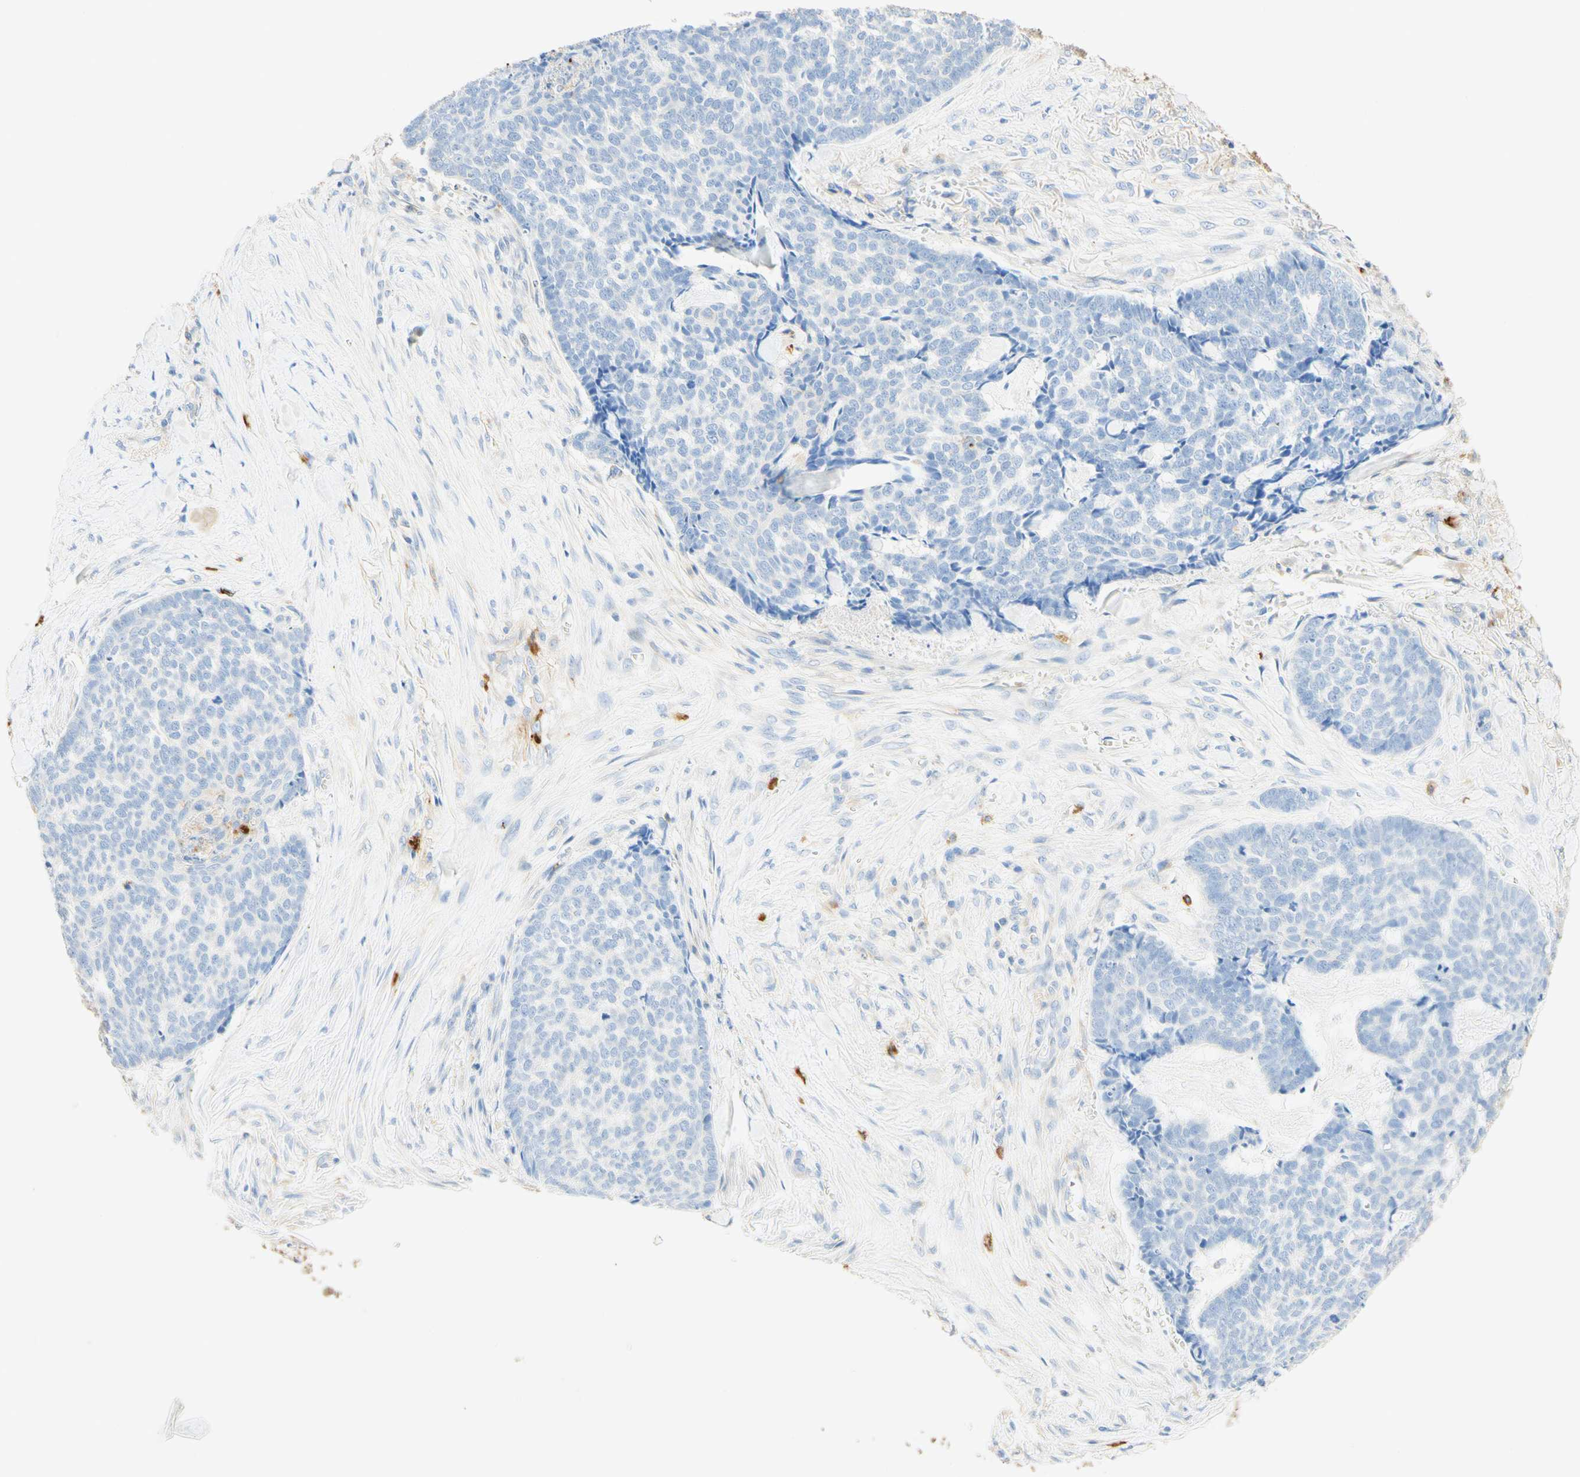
{"staining": {"intensity": "negative", "quantity": "none", "location": "none"}, "tissue": "skin cancer", "cell_type": "Tumor cells", "image_type": "cancer", "snomed": [{"axis": "morphology", "description": "Basal cell carcinoma"}, {"axis": "topography", "description": "Skin"}], "caption": "Tumor cells show no significant expression in skin cancer (basal cell carcinoma). (Stains: DAB immunohistochemistry (IHC) with hematoxylin counter stain, Microscopy: brightfield microscopy at high magnification).", "gene": "CD63", "patient": {"sex": "male", "age": 84}}